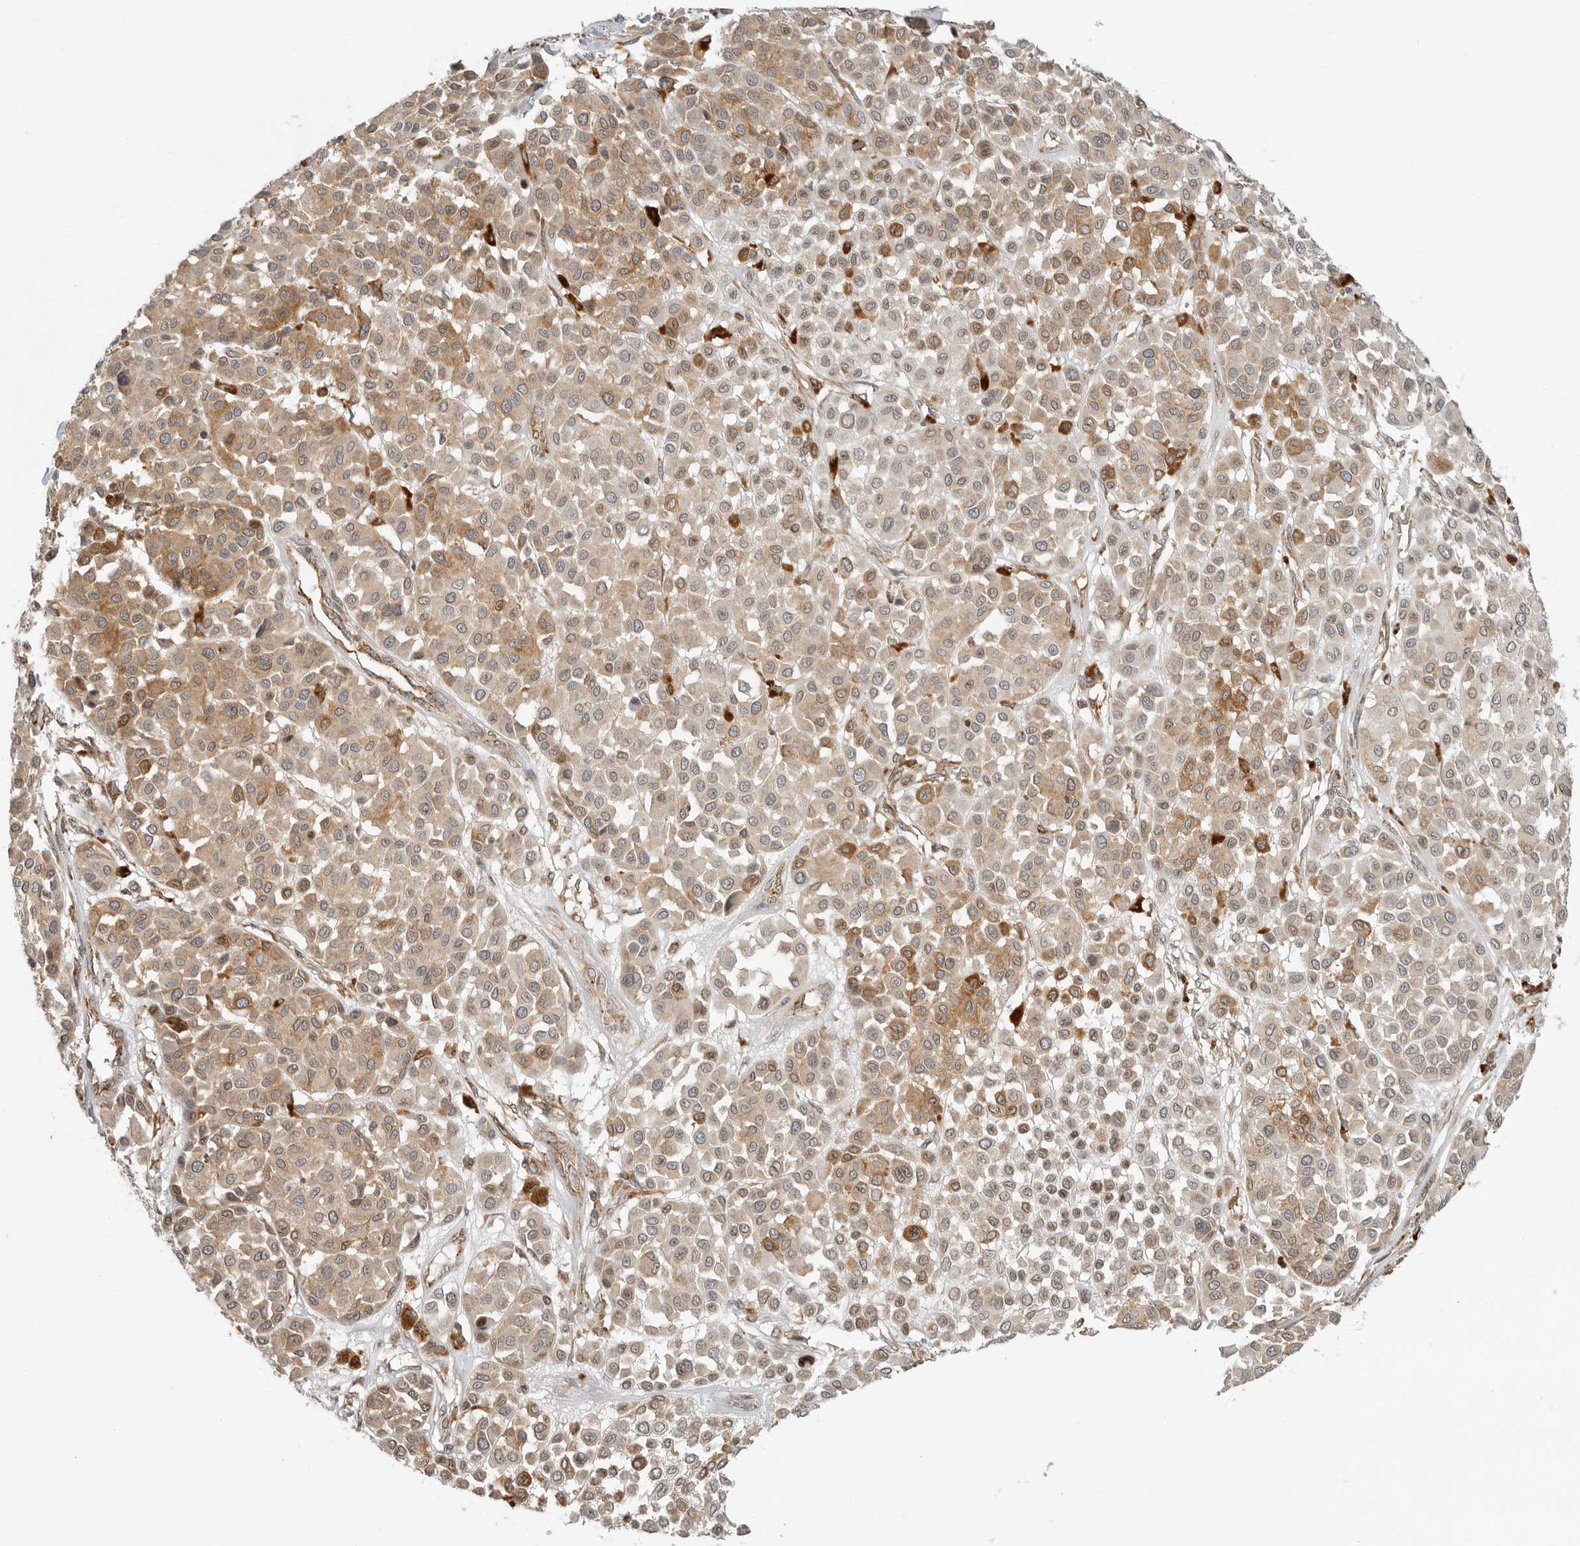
{"staining": {"intensity": "moderate", "quantity": "25%-75%", "location": "cytoplasmic/membranous"}, "tissue": "melanoma", "cell_type": "Tumor cells", "image_type": "cancer", "snomed": [{"axis": "morphology", "description": "Malignant melanoma, Metastatic site"}, {"axis": "topography", "description": "Soft tissue"}], "caption": "DAB immunohistochemical staining of malignant melanoma (metastatic site) exhibits moderate cytoplasmic/membranous protein positivity in about 25%-75% of tumor cells.", "gene": "IDUA", "patient": {"sex": "male", "age": 41}}